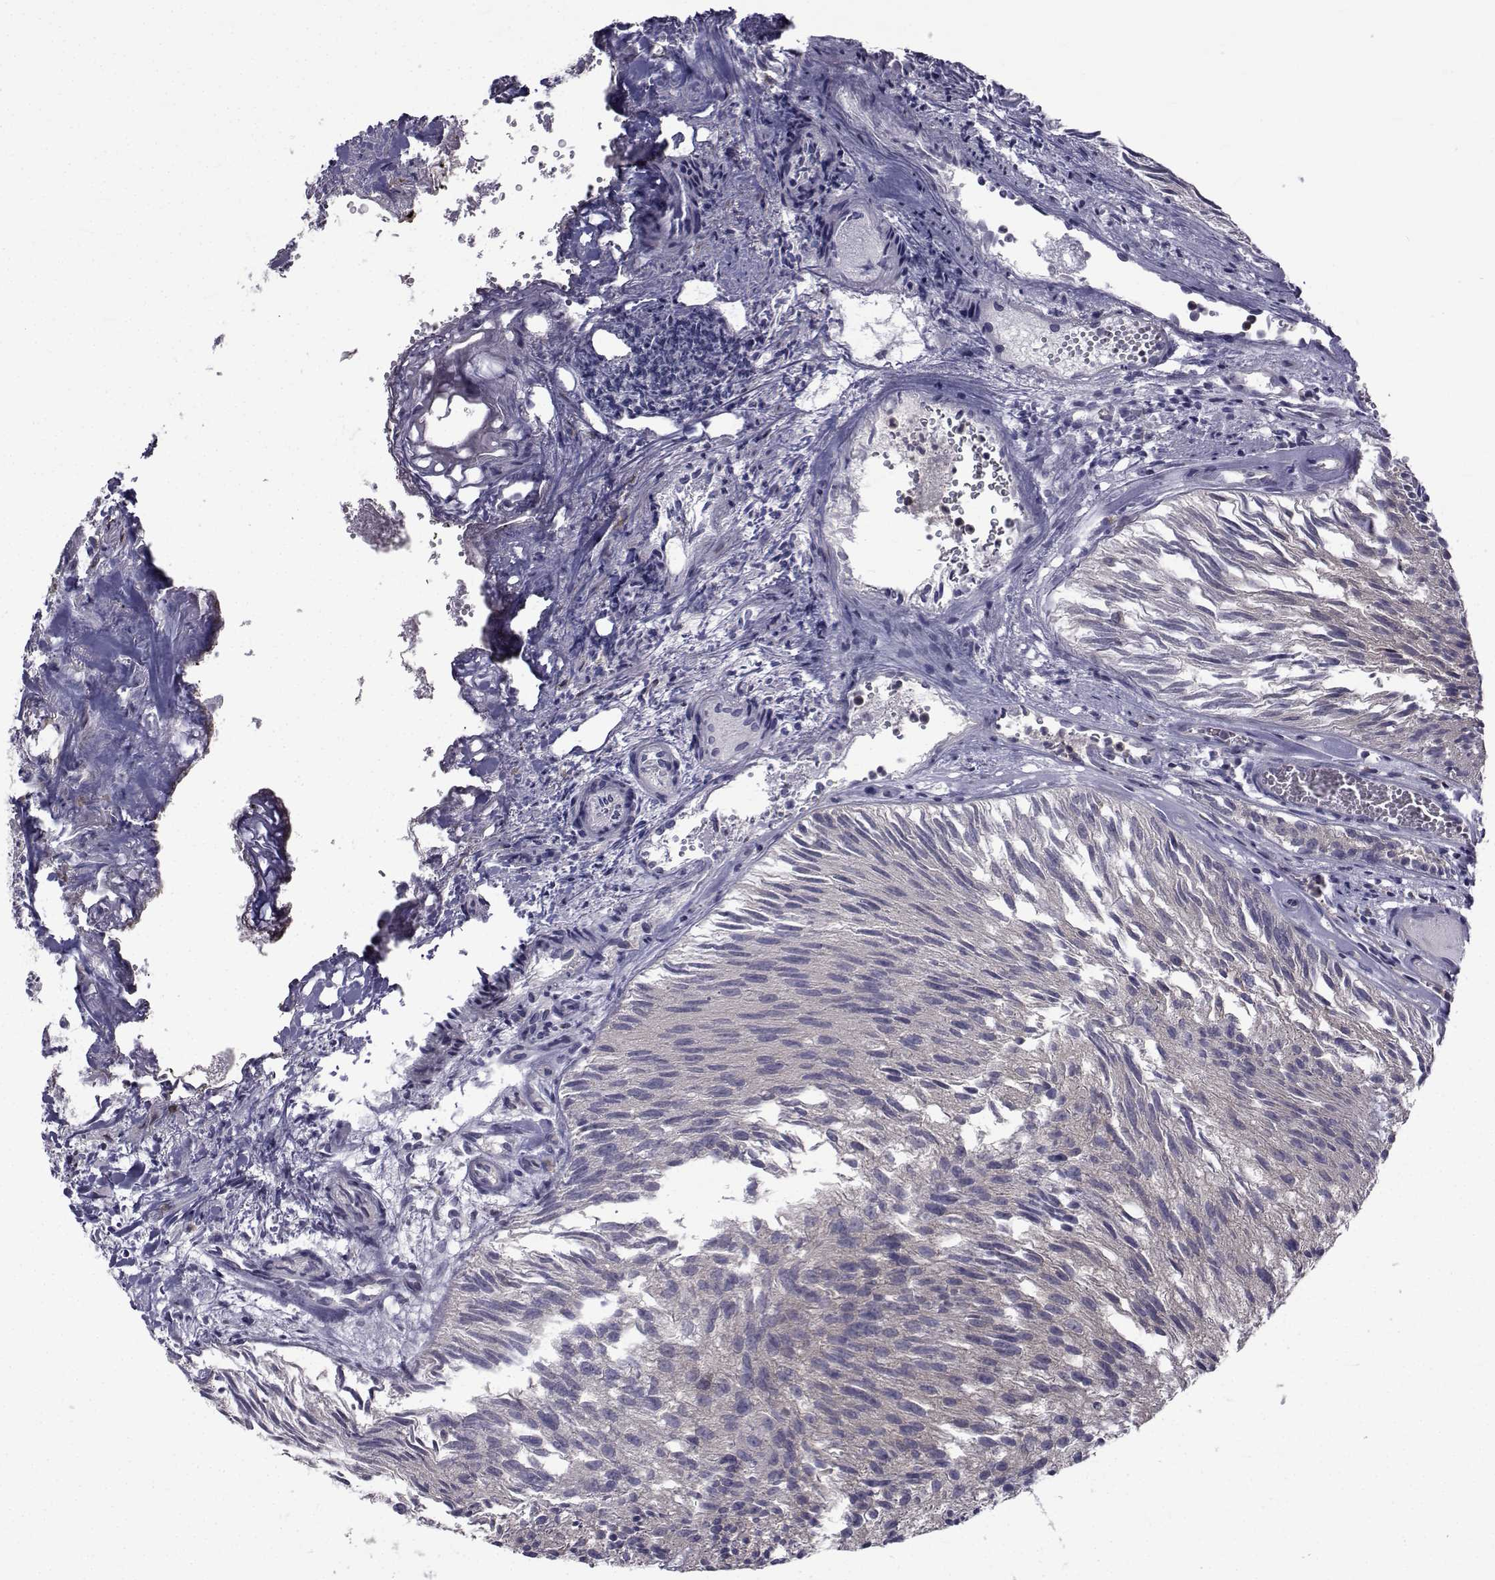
{"staining": {"intensity": "negative", "quantity": "none", "location": "none"}, "tissue": "urothelial cancer", "cell_type": "Tumor cells", "image_type": "cancer", "snomed": [{"axis": "morphology", "description": "Urothelial carcinoma, Low grade"}, {"axis": "topography", "description": "Urinary bladder"}], "caption": "Immunohistochemistry (IHC) of human low-grade urothelial carcinoma demonstrates no expression in tumor cells. Nuclei are stained in blue.", "gene": "SLC30A10", "patient": {"sex": "female", "age": 87}}